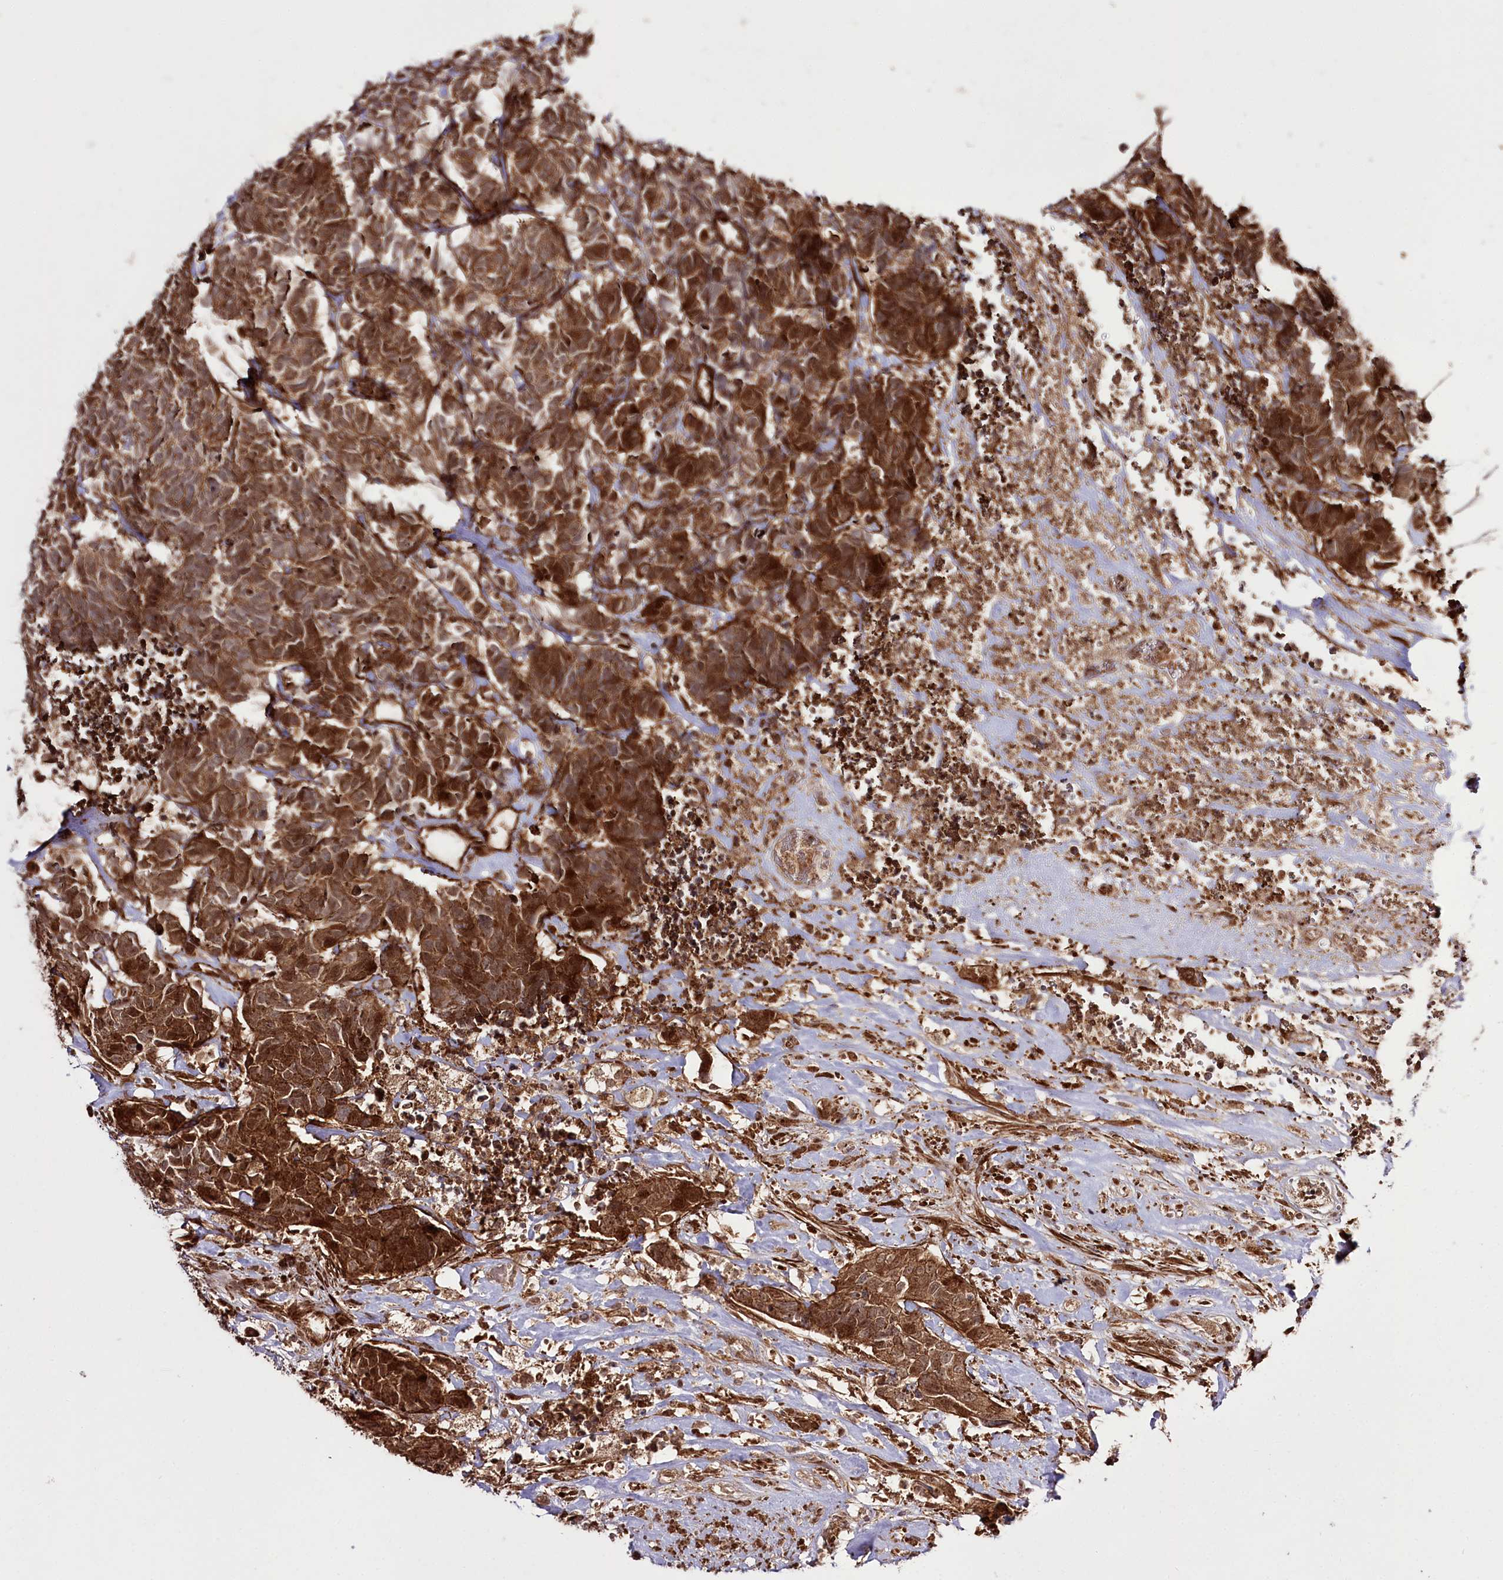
{"staining": {"intensity": "moderate", "quantity": ">75%", "location": "cytoplasmic/membranous"}, "tissue": "carcinoid", "cell_type": "Tumor cells", "image_type": "cancer", "snomed": [{"axis": "morphology", "description": "Carcinoma, NOS"}, {"axis": "morphology", "description": "Carcinoid, malignant, NOS"}, {"axis": "topography", "description": "Urinary bladder"}], "caption": "Protein staining of carcinoid tissue reveals moderate cytoplasmic/membranous staining in approximately >75% of tumor cells.", "gene": "REXO2", "patient": {"sex": "male", "age": 57}}